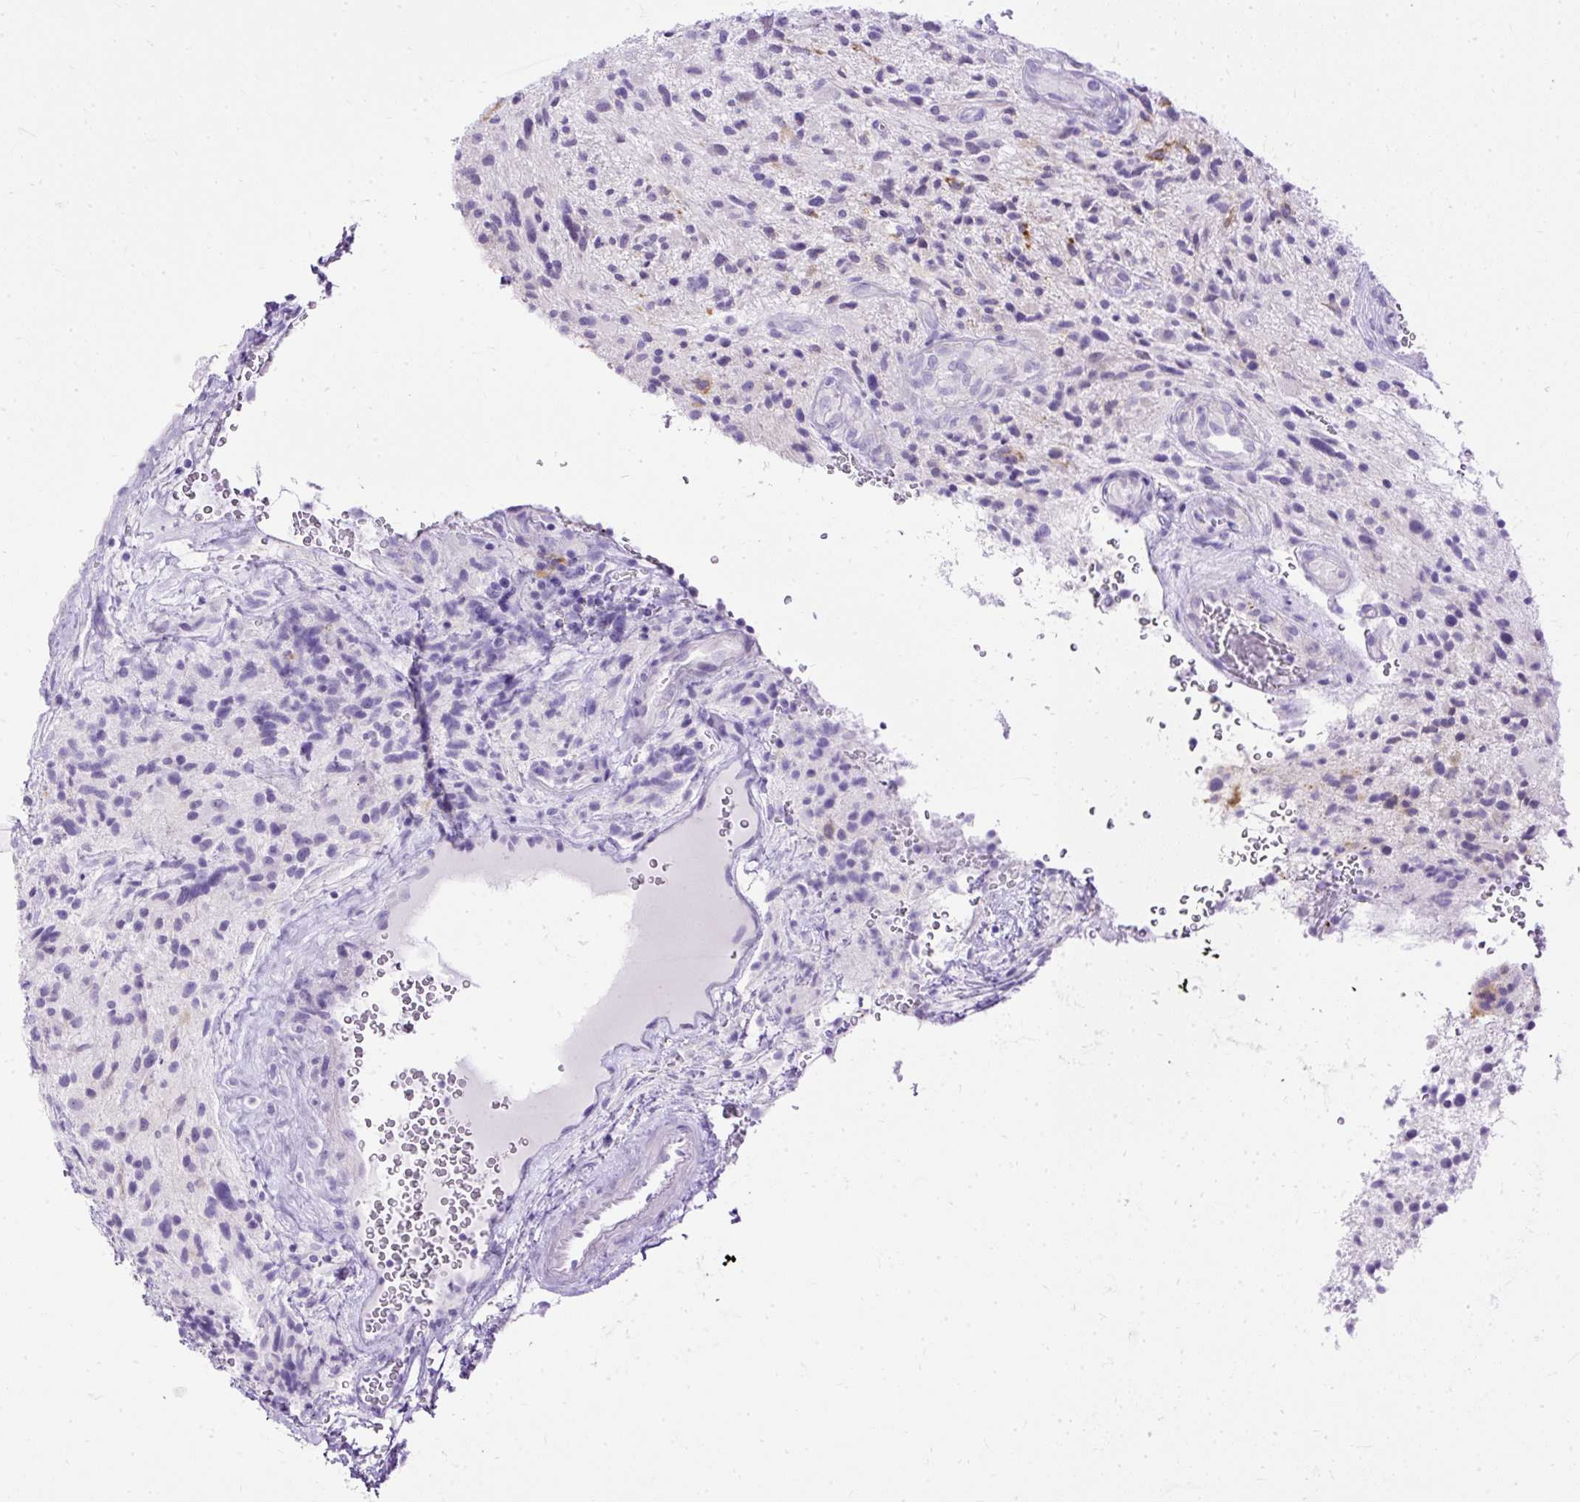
{"staining": {"intensity": "negative", "quantity": "none", "location": "none"}, "tissue": "glioma", "cell_type": "Tumor cells", "image_type": "cancer", "snomed": [{"axis": "morphology", "description": "Glioma, malignant, High grade"}, {"axis": "topography", "description": "Brain"}], "caption": "An immunohistochemistry (IHC) photomicrograph of malignant glioma (high-grade) is shown. There is no staining in tumor cells of malignant glioma (high-grade).", "gene": "HEY1", "patient": {"sex": "male", "age": 47}}